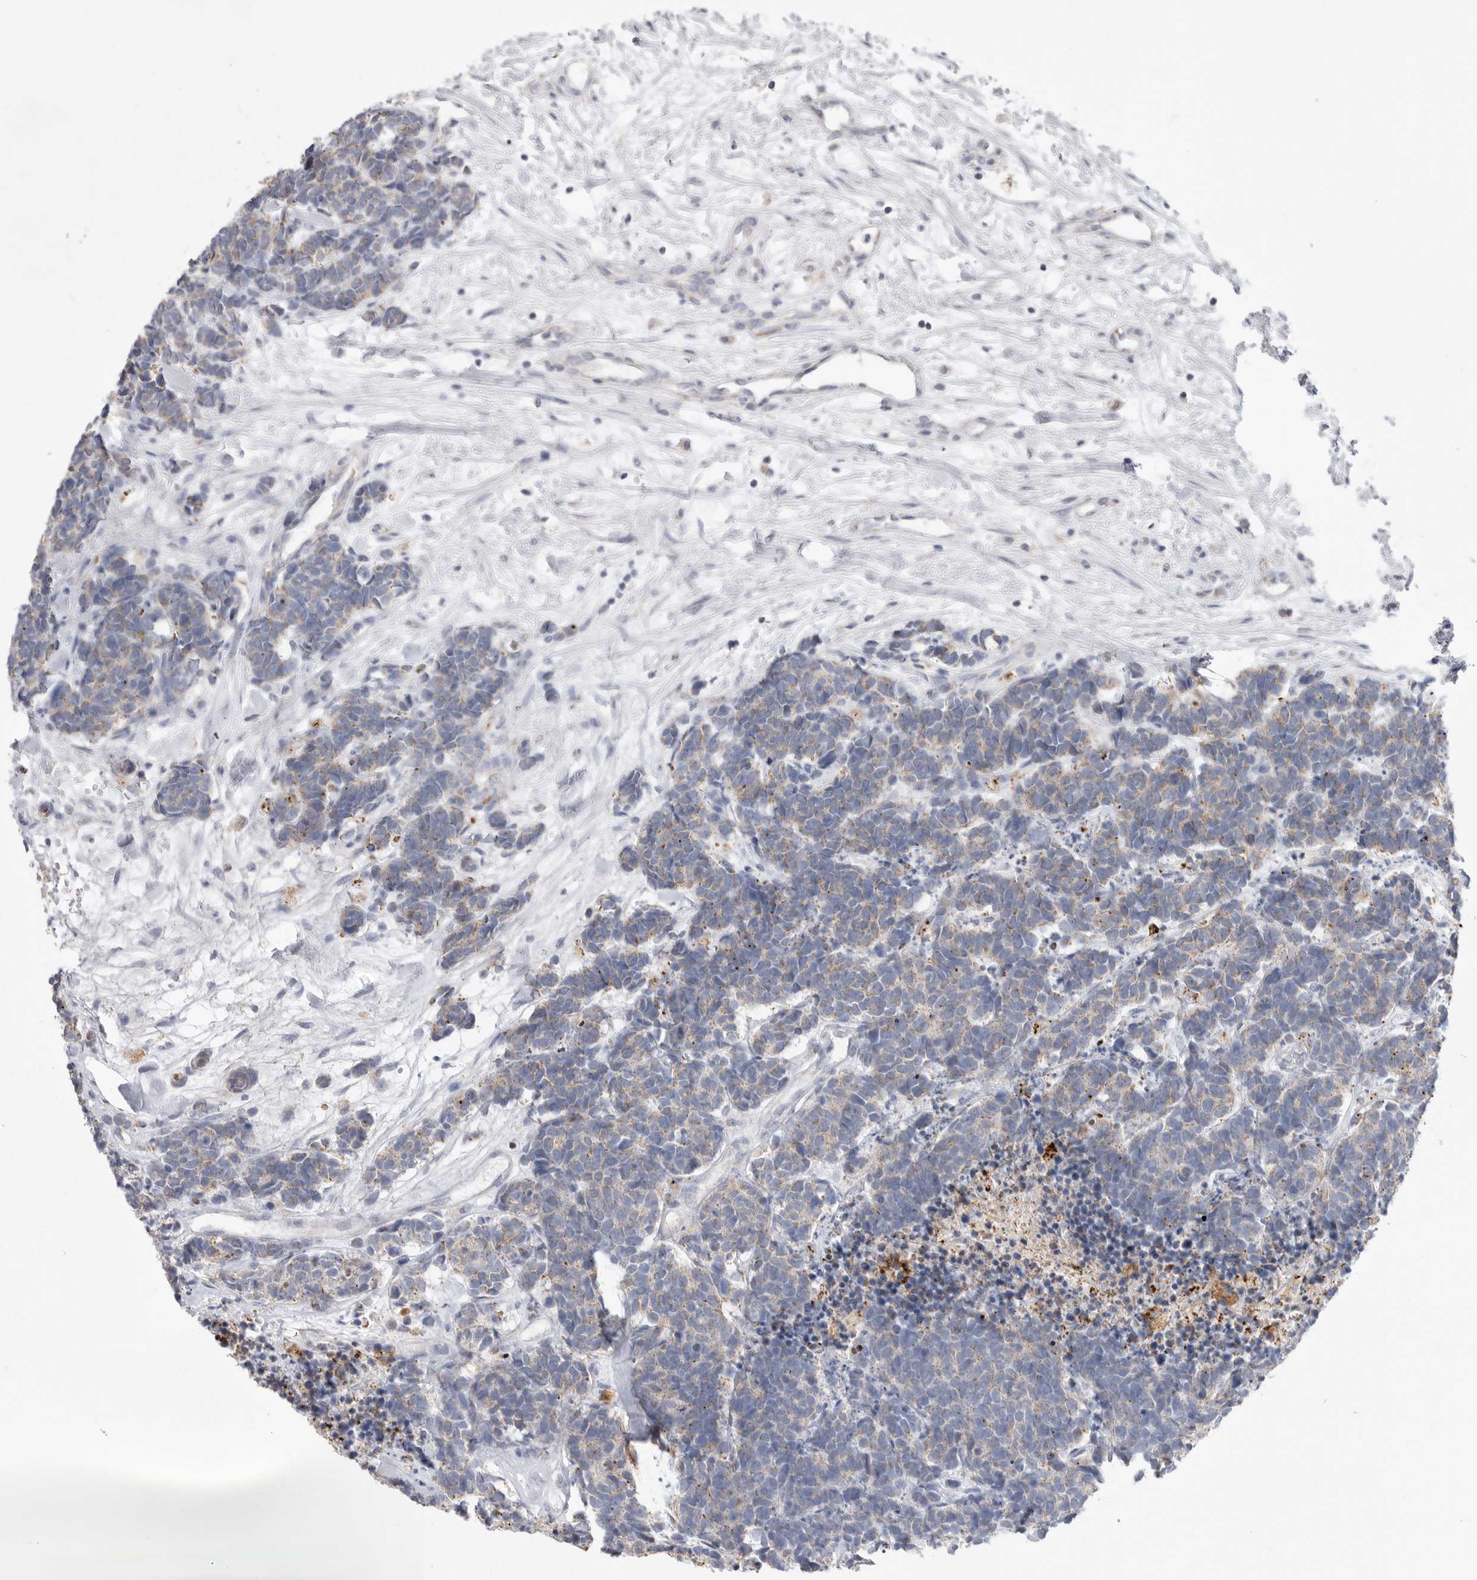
{"staining": {"intensity": "weak", "quantity": "<25%", "location": "cytoplasmic/membranous"}, "tissue": "carcinoid", "cell_type": "Tumor cells", "image_type": "cancer", "snomed": [{"axis": "morphology", "description": "Carcinoma, NOS"}, {"axis": "morphology", "description": "Carcinoid, malignant, NOS"}, {"axis": "topography", "description": "Urinary bladder"}], "caption": "Image shows no protein expression in tumor cells of malignant carcinoid tissue.", "gene": "VDAC3", "patient": {"sex": "male", "age": 57}}